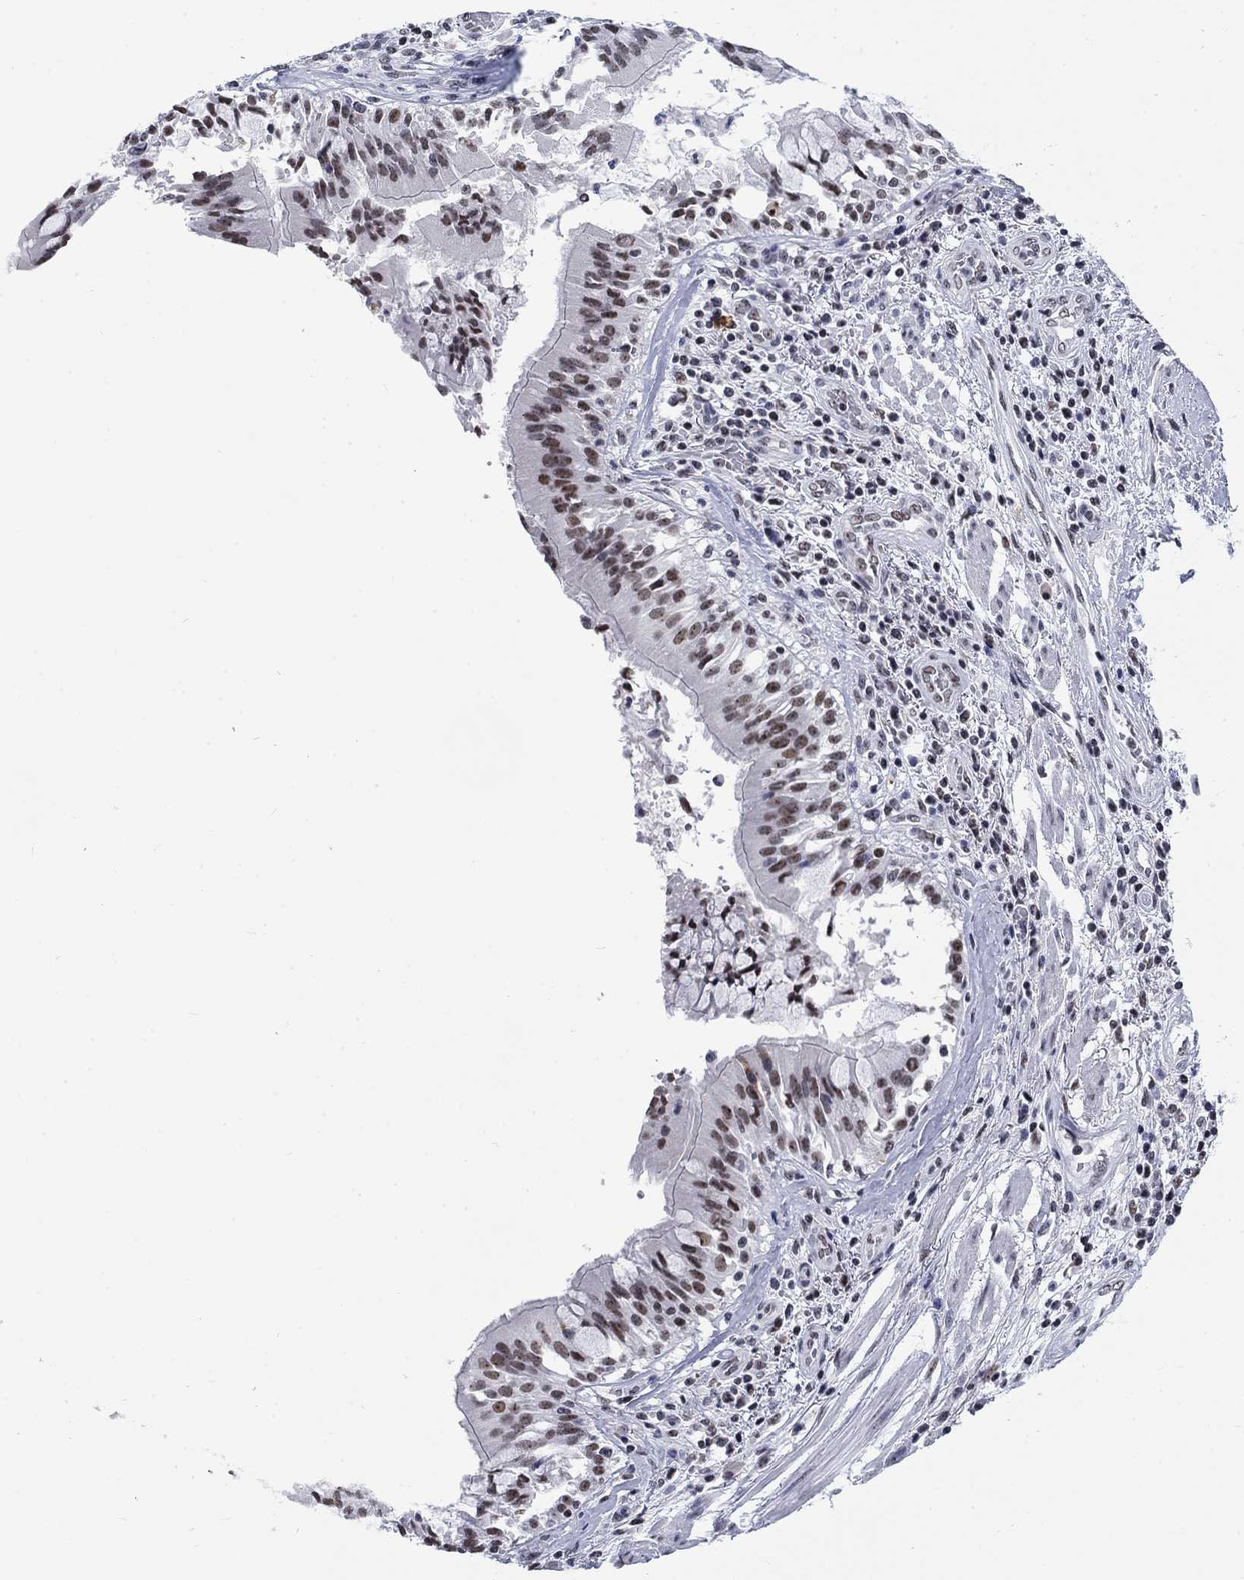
{"staining": {"intensity": "moderate", "quantity": "25%-75%", "location": "nuclear"}, "tissue": "lung cancer", "cell_type": "Tumor cells", "image_type": "cancer", "snomed": [{"axis": "morphology", "description": "Normal tissue, NOS"}, {"axis": "morphology", "description": "Squamous cell carcinoma, NOS"}, {"axis": "topography", "description": "Bronchus"}, {"axis": "topography", "description": "Lung"}], "caption": "The immunohistochemical stain shows moderate nuclear positivity in tumor cells of lung squamous cell carcinoma tissue.", "gene": "CSRNP3", "patient": {"sex": "male", "age": 64}}